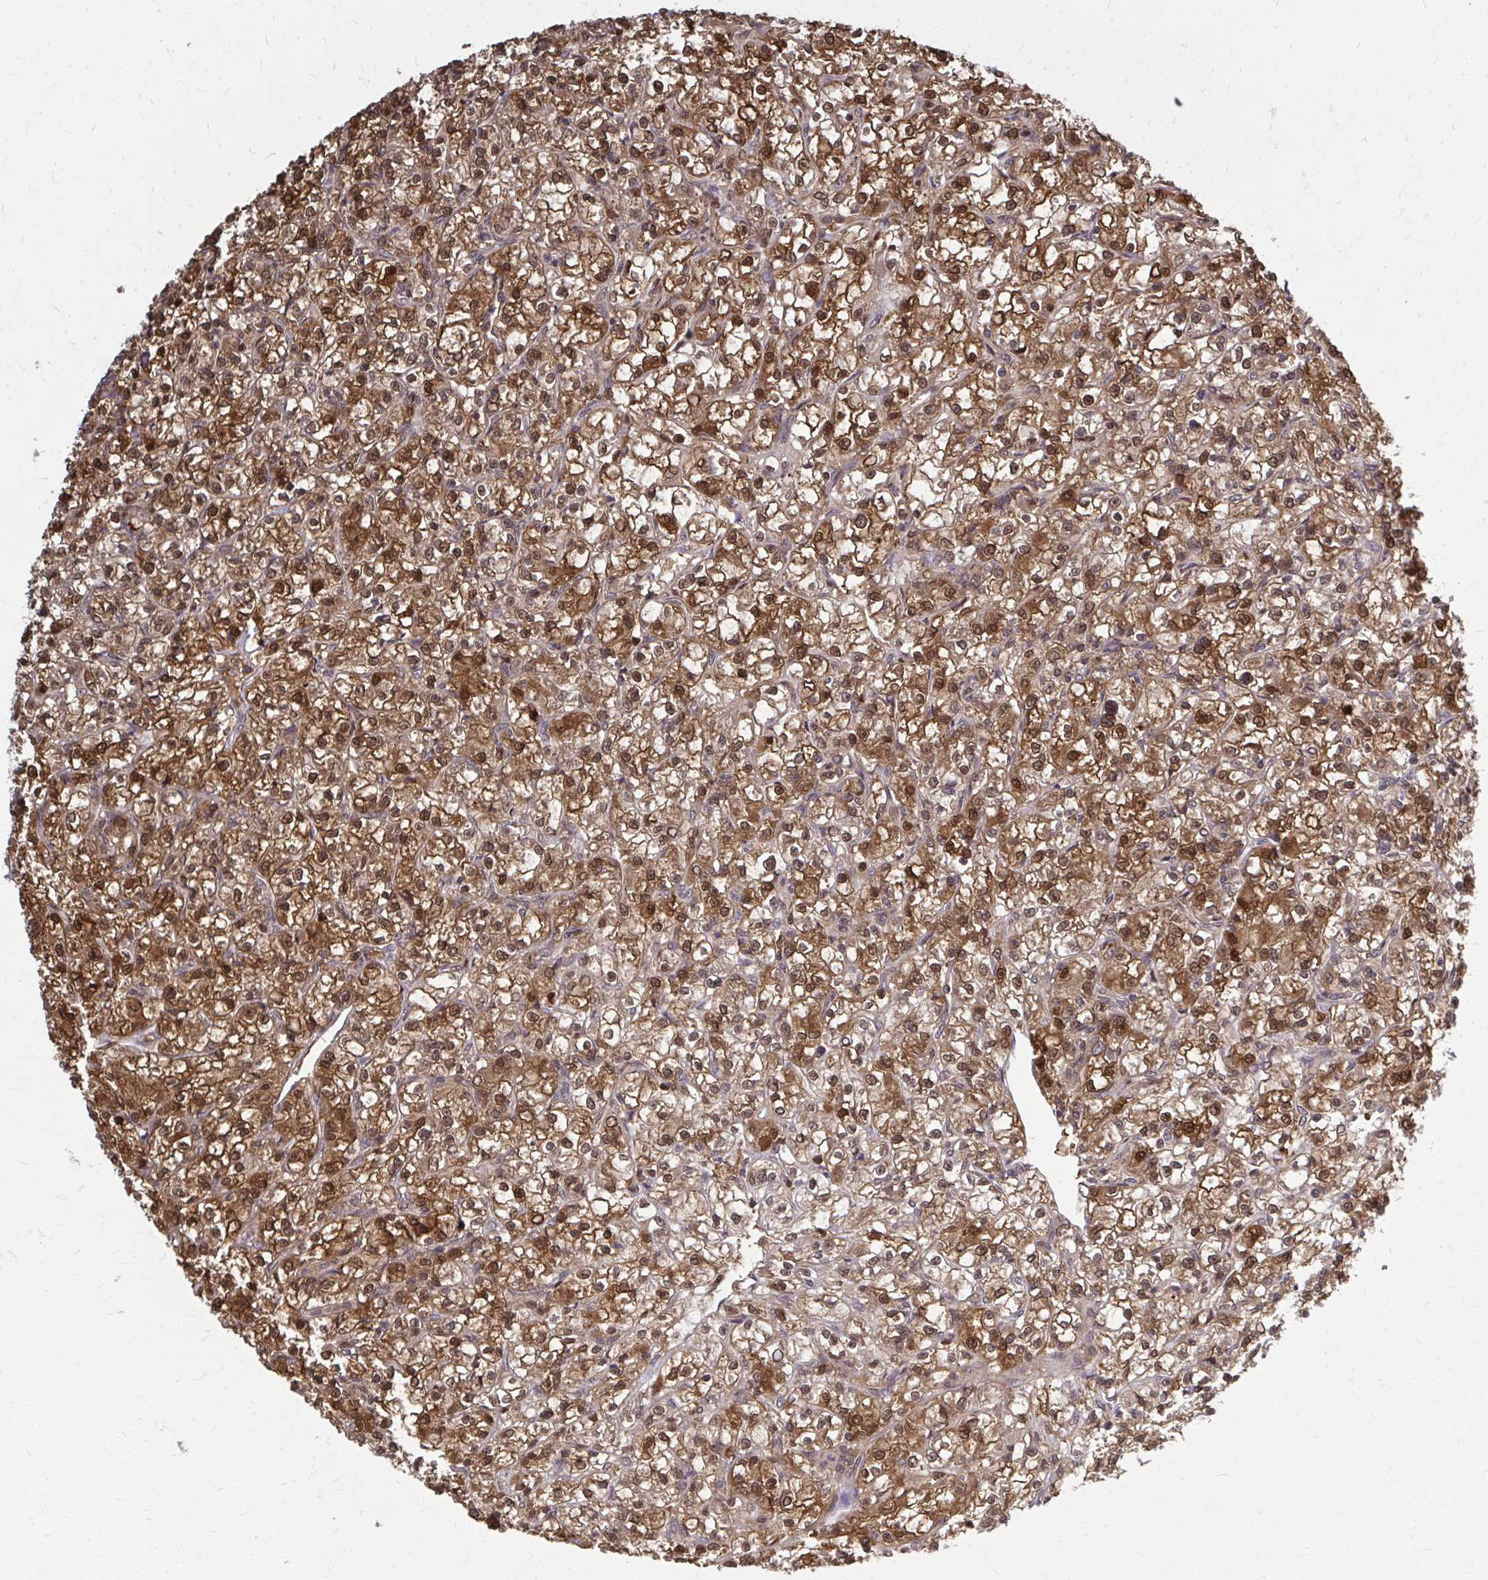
{"staining": {"intensity": "strong", "quantity": ">75%", "location": "cytoplasmic/membranous,nuclear"}, "tissue": "renal cancer", "cell_type": "Tumor cells", "image_type": "cancer", "snomed": [{"axis": "morphology", "description": "Adenocarcinoma, NOS"}, {"axis": "topography", "description": "Kidney"}], "caption": "Immunohistochemistry image of renal cancer stained for a protein (brown), which reveals high levels of strong cytoplasmic/membranous and nuclear expression in approximately >75% of tumor cells.", "gene": "MDH1", "patient": {"sex": "female", "age": 59}}